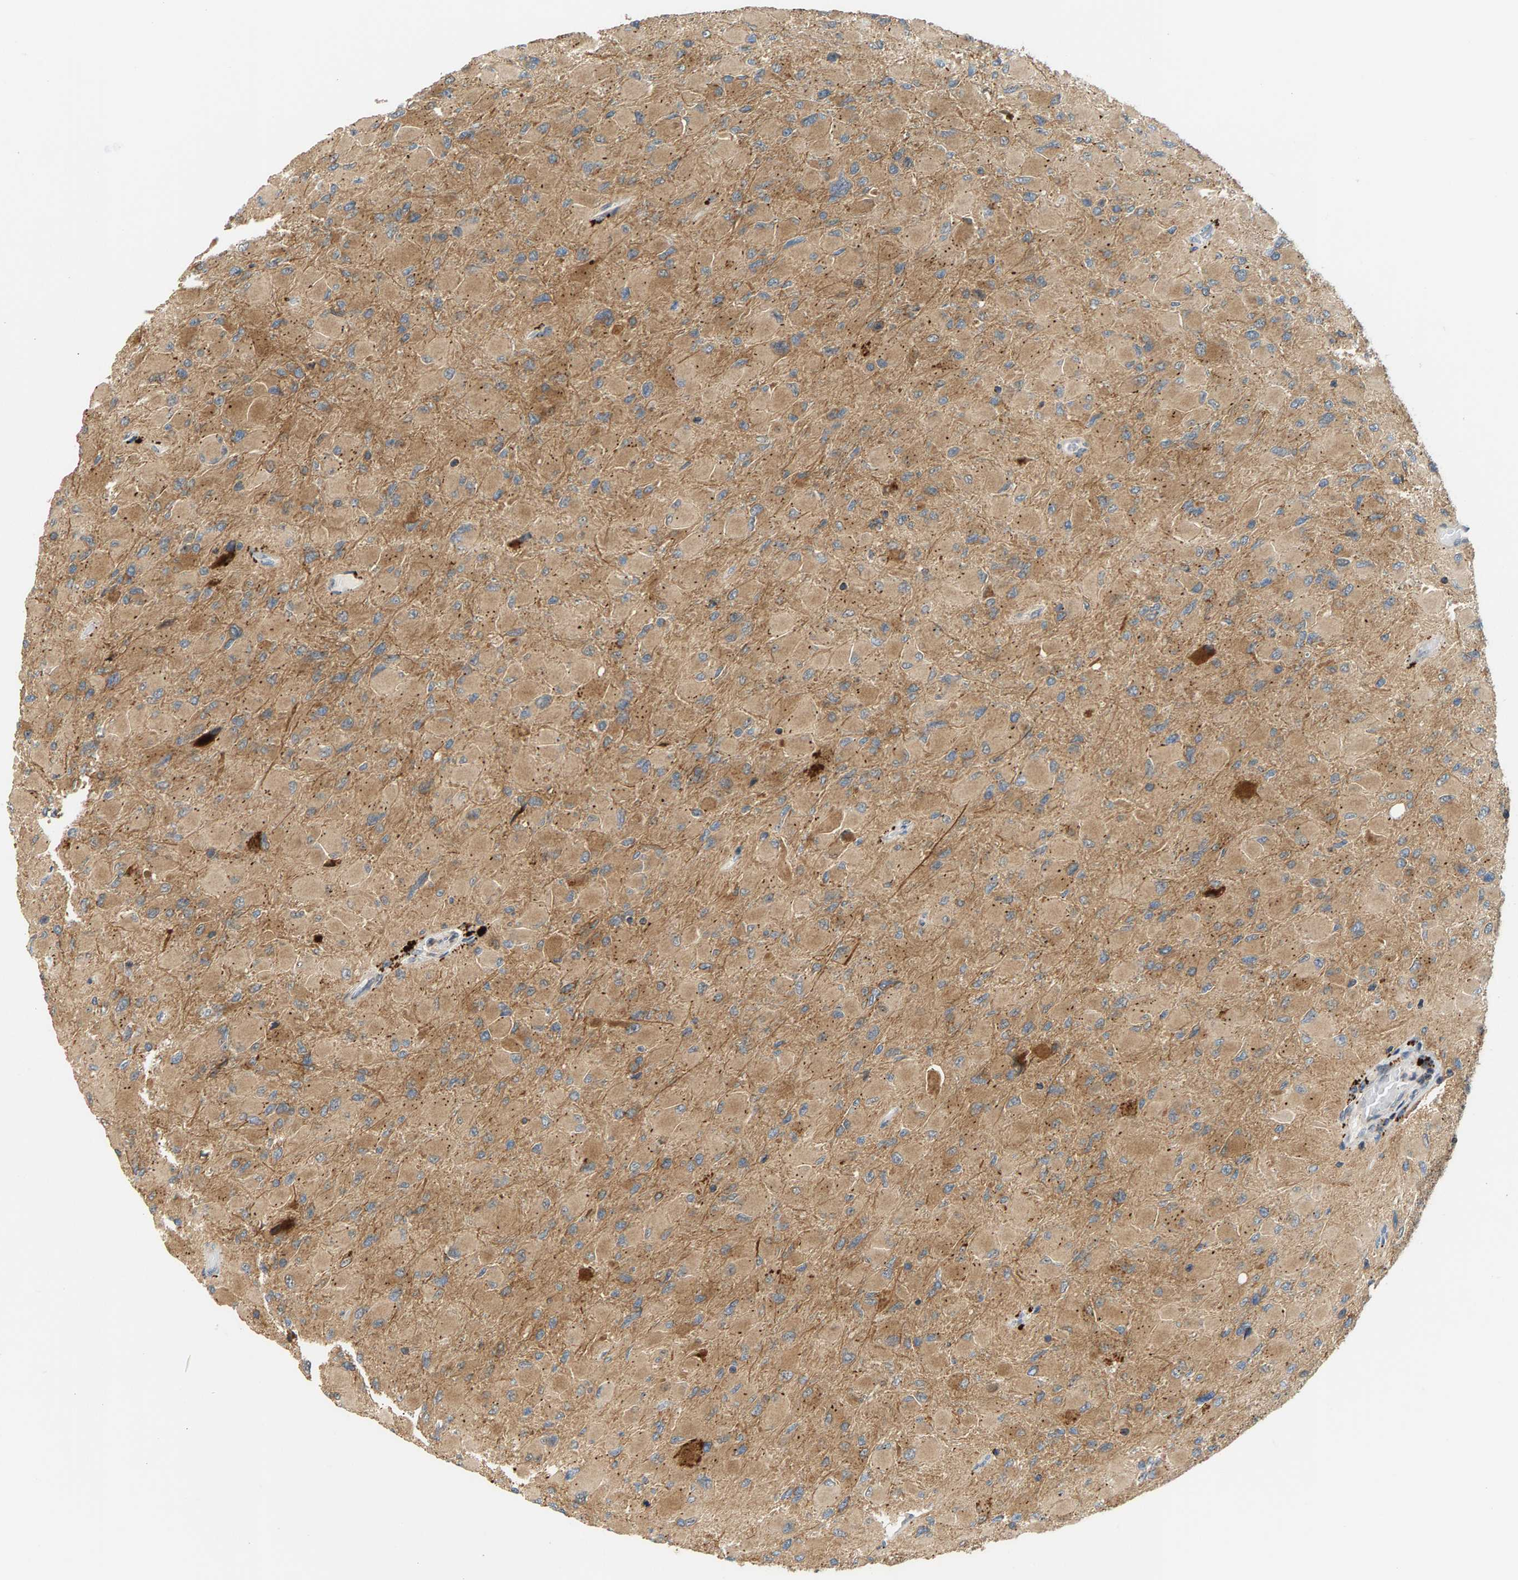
{"staining": {"intensity": "moderate", "quantity": ">75%", "location": "cytoplasmic/membranous"}, "tissue": "glioma", "cell_type": "Tumor cells", "image_type": "cancer", "snomed": [{"axis": "morphology", "description": "Glioma, malignant, High grade"}, {"axis": "topography", "description": "Cerebral cortex"}], "caption": "High-magnification brightfield microscopy of malignant glioma (high-grade) stained with DAB (3,3'-diaminobenzidine) (brown) and counterstained with hematoxylin (blue). tumor cells exhibit moderate cytoplasmic/membranous expression is identified in about>75% of cells.", "gene": "MAP2K5", "patient": {"sex": "female", "age": 36}}